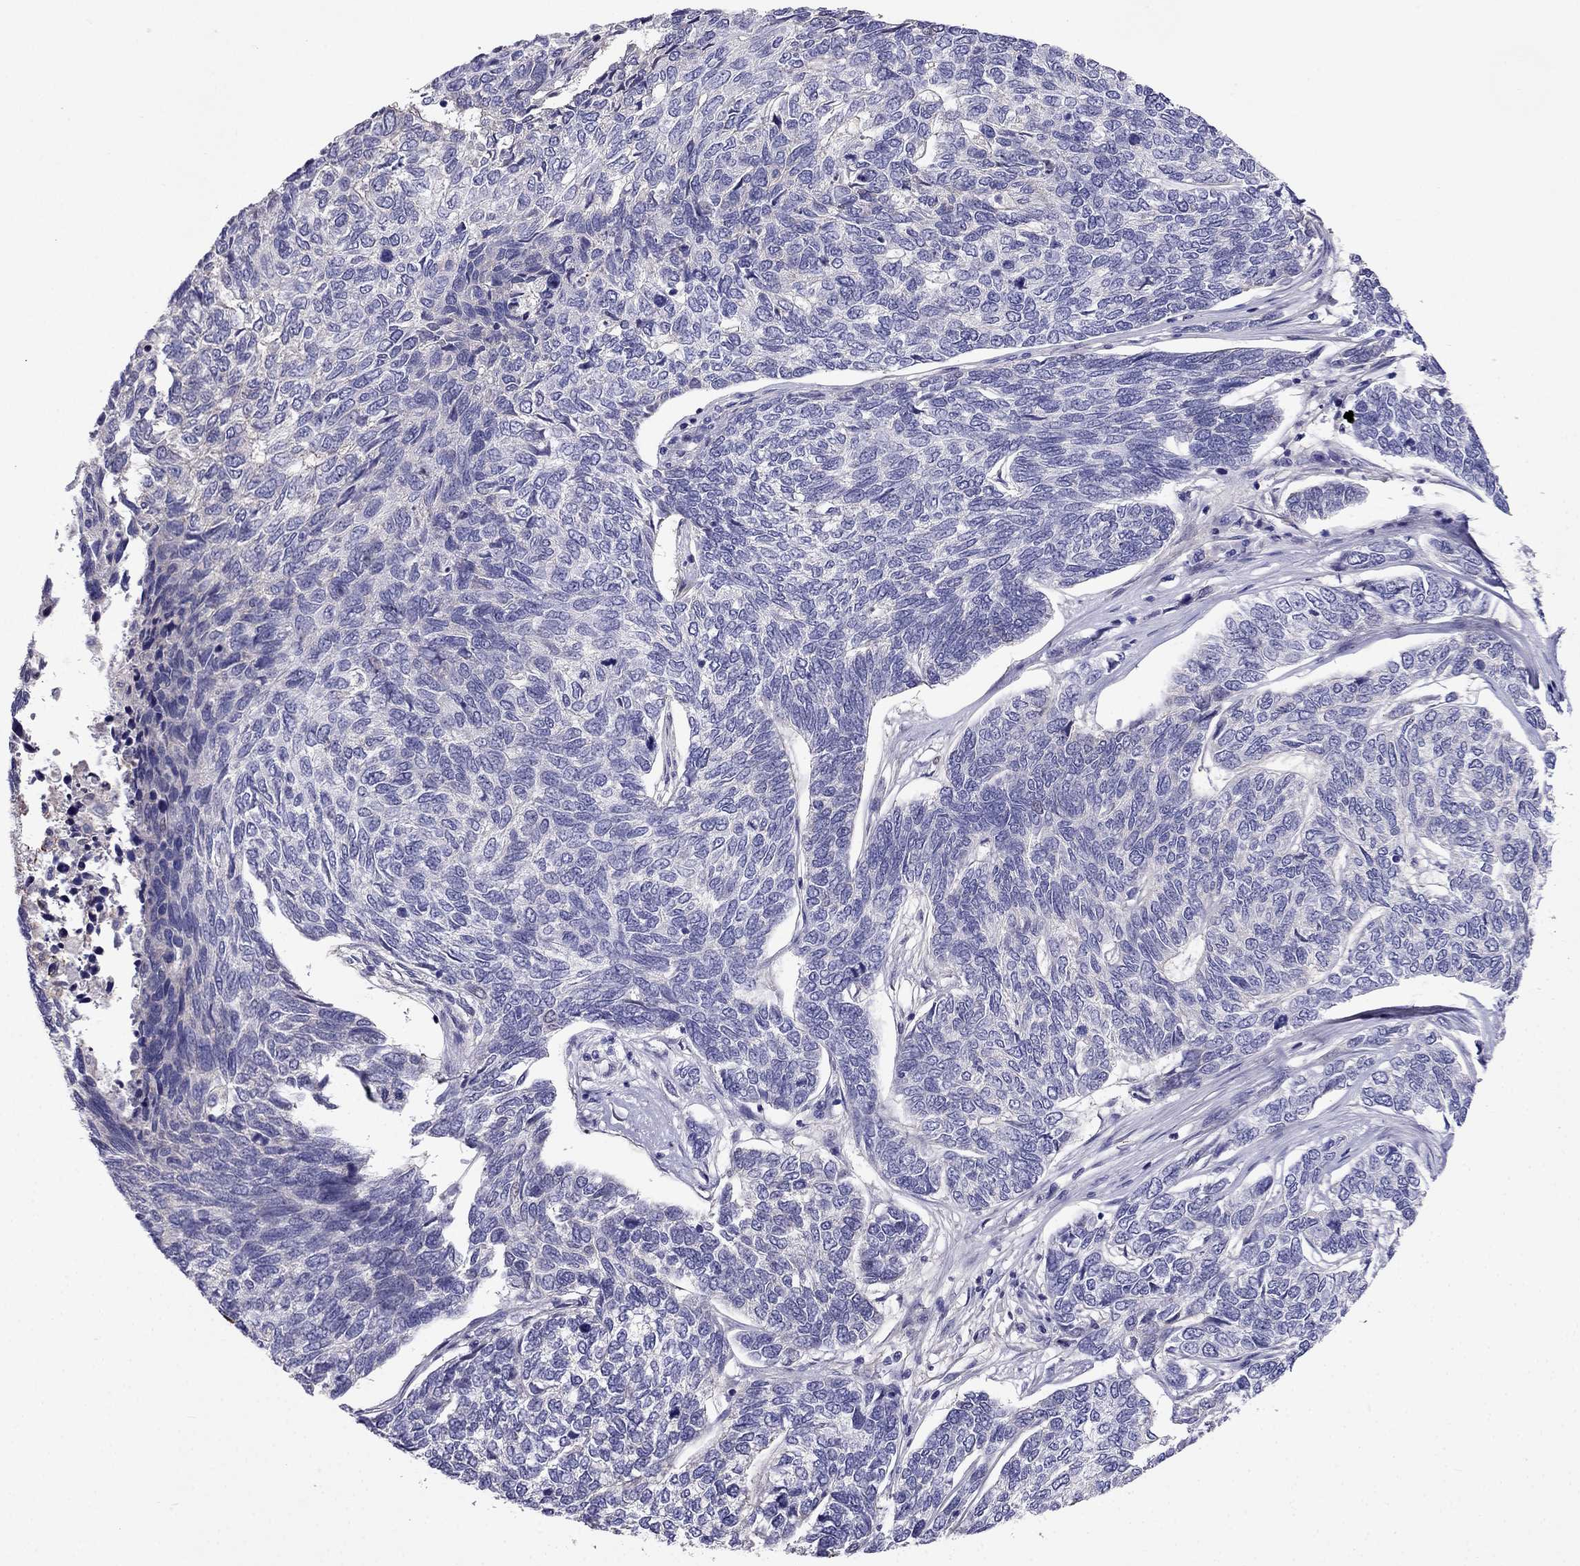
{"staining": {"intensity": "negative", "quantity": "none", "location": "none"}, "tissue": "skin cancer", "cell_type": "Tumor cells", "image_type": "cancer", "snomed": [{"axis": "morphology", "description": "Basal cell carcinoma"}, {"axis": "topography", "description": "Skin"}], "caption": "This is an immunohistochemistry (IHC) micrograph of human skin cancer. There is no positivity in tumor cells.", "gene": "TBC1D21", "patient": {"sex": "female", "age": 65}}